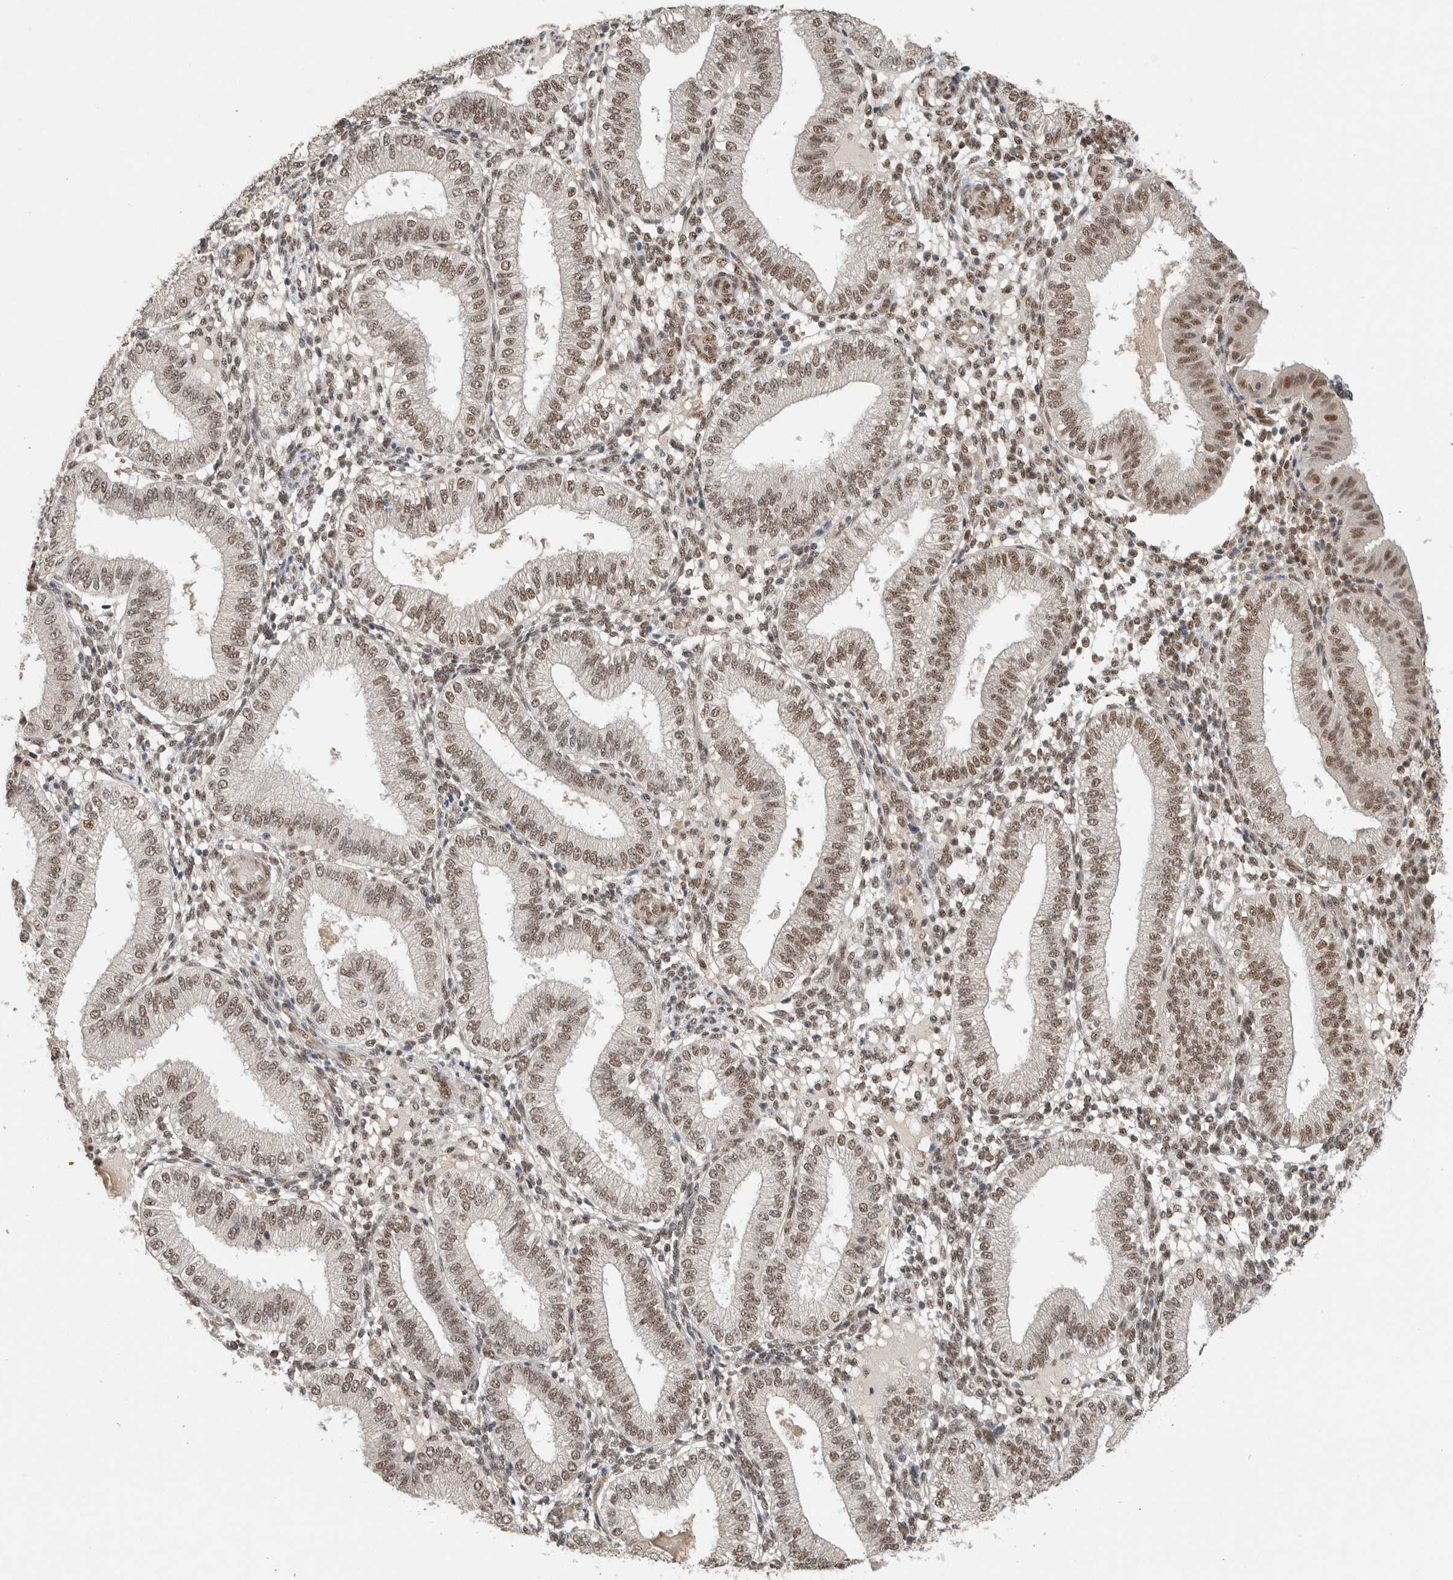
{"staining": {"intensity": "weak", "quantity": ">75%", "location": "nuclear"}, "tissue": "endometrium", "cell_type": "Cells in endometrial stroma", "image_type": "normal", "snomed": [{"axis": "morphology", "description": "Normal tissue, NOS"}, {"axis": "topography", "description": "Endometrium"}], "caption": "DAB (3,3'-diaminobenzidine) immunohistochemical staining of normal endometrium shows weak nuclear protein positivity in approximately >75% of cells in endometrial stroma.", "gene": "DDX42", "patient": {"sex": "female", "age": 39}}